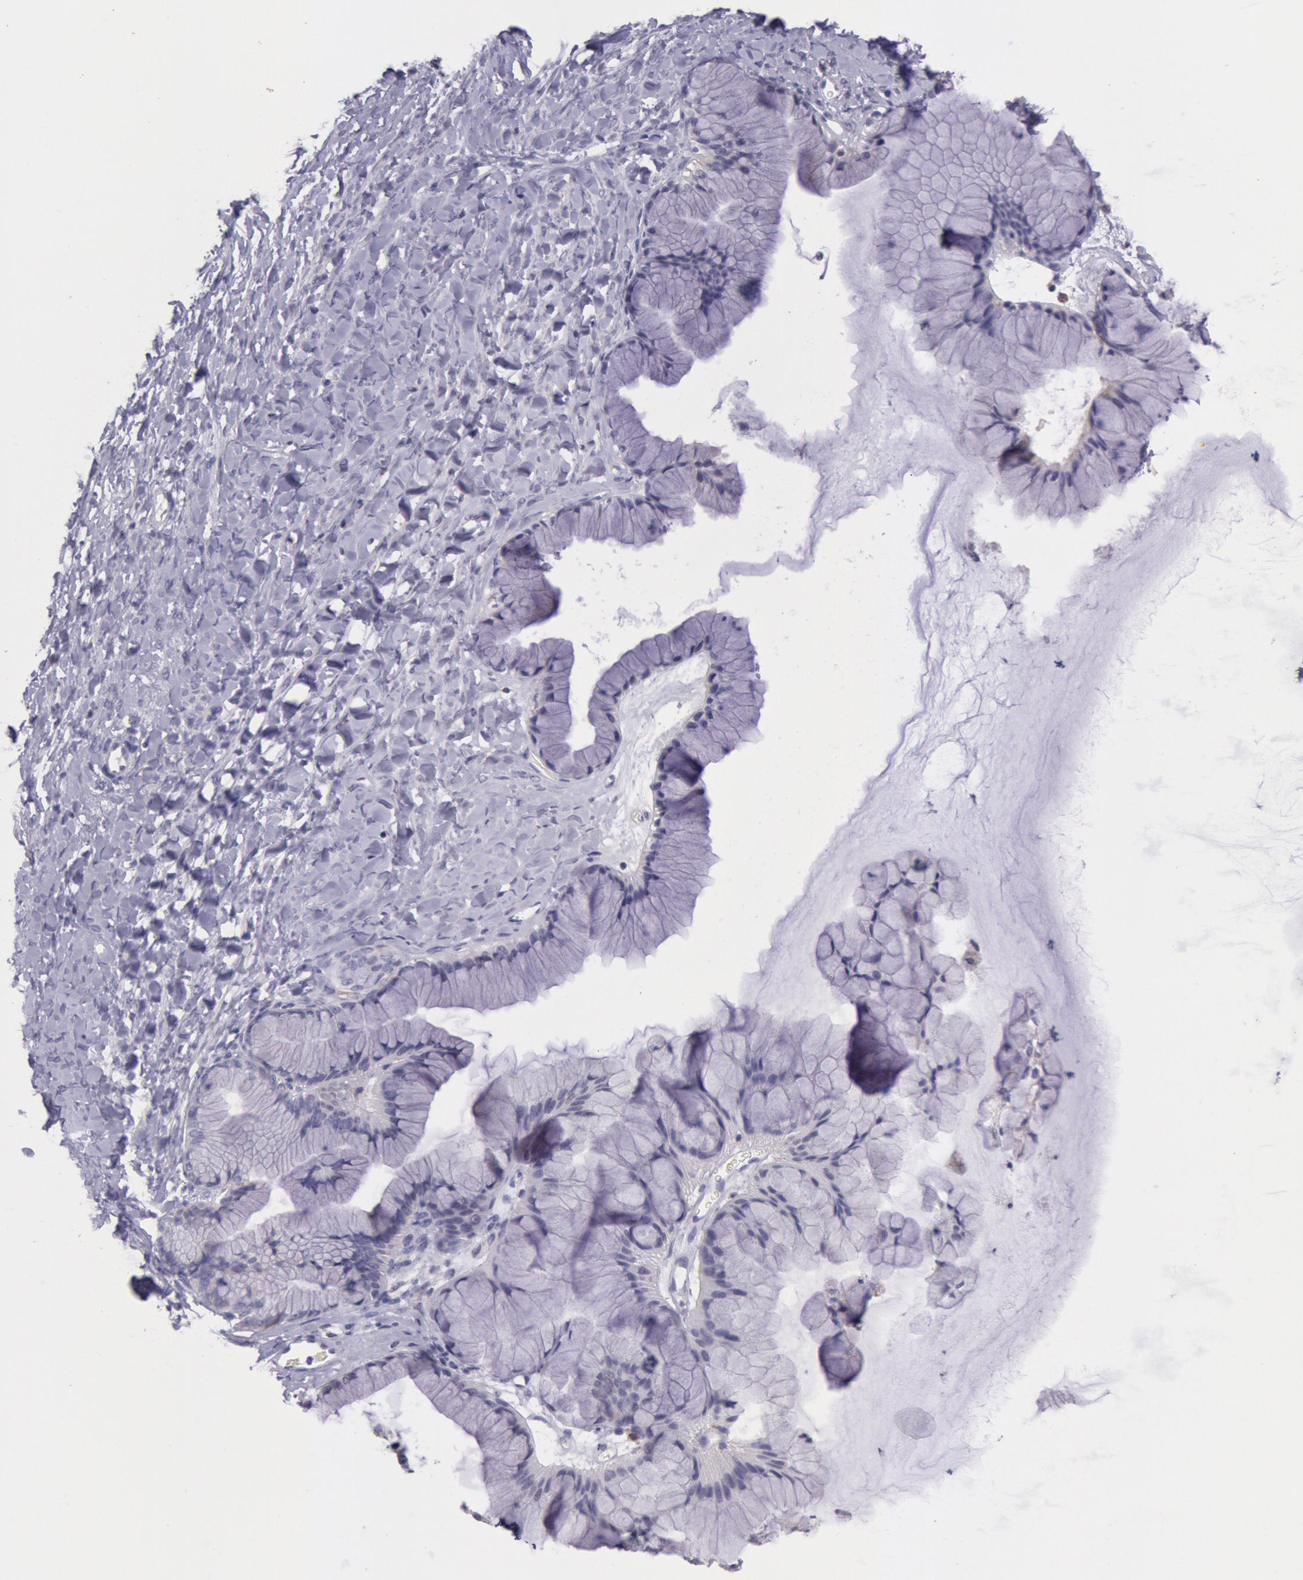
{"staining": {"intensity": "weak", "quantity": "25%-75%", "location": "cytoplasmic/membranous,nuclear"}, "tissue": "ovarian cancer", "cell_type": "Tumor cells", "image_type": "cancer", "snomed": [{"axis": "morphology", "description": "Cystadenocarcinoma, mucinous, NOS"}, {"axis": "topography", "description": "Ovary"}], "caption": "About 25%-75% of tumor cells in ovarian cancer demonstrate weak cytoplasmic/membranous and nuclear protein positivity as visualized by brown immunohistochemical staining.", "gene": "FRMD6", "patient": {"sex": "female", "age": 41}}